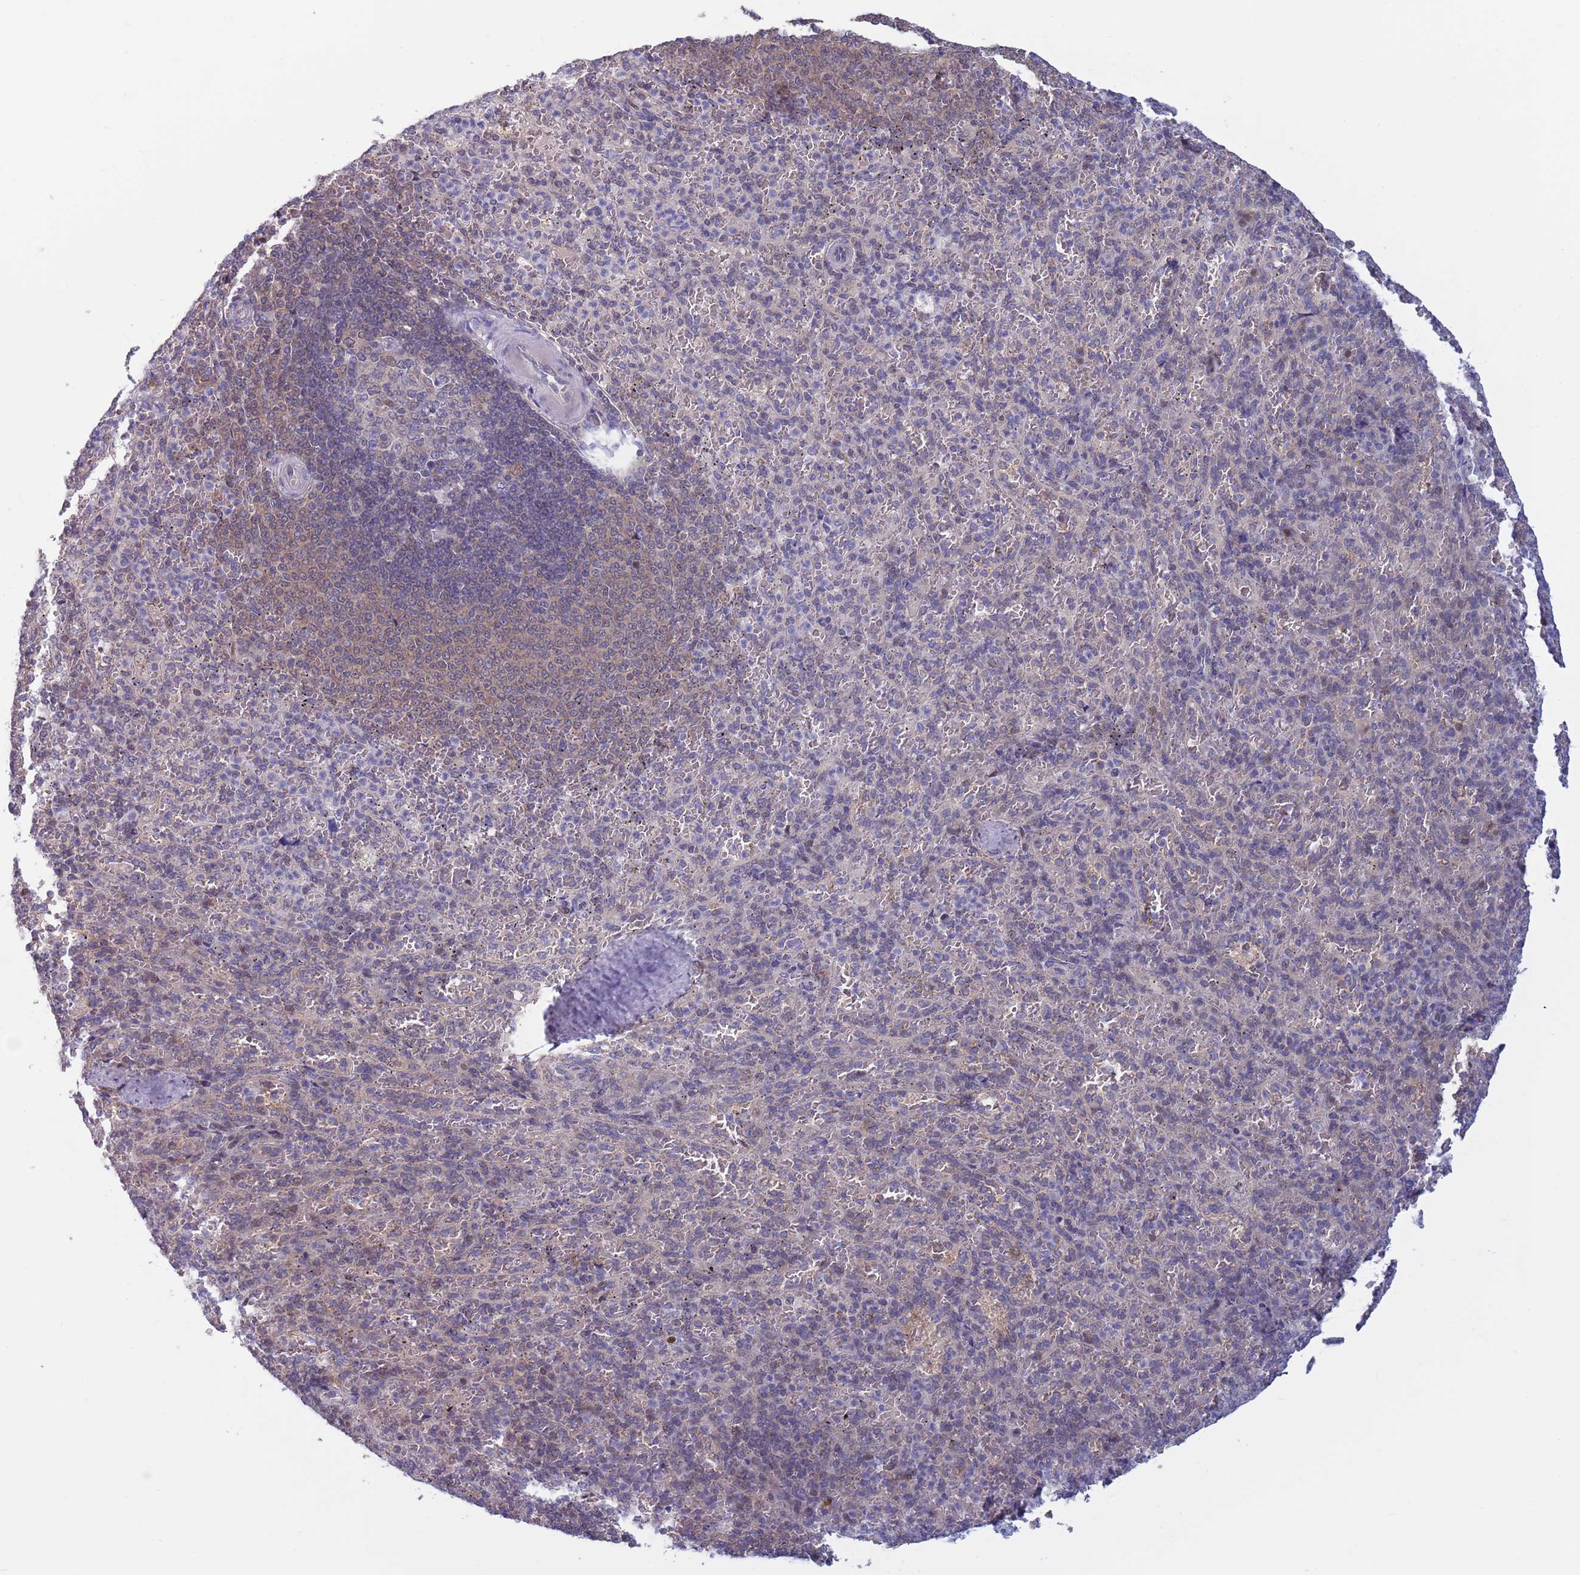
{"staining": {"intensity": "negative", "quantity": "none", "location": "none"}, "tissue": "spleen", "cell_type": "Cells in red pulp", "image_type": "normal", "snomed": [{"axis": "morphology", "description": "Normal tissue, NOS"}, {"axis": "topography", "description": "Spleen"}], "caption": "Immunohistochemistry micrograph of unremarkable spleen: human spleen stained with DAB demonstrates no significant protein staining in cells in red pulp.", "gene": "CLNS1A", "patient": {"sex": "female", "age": 21}}